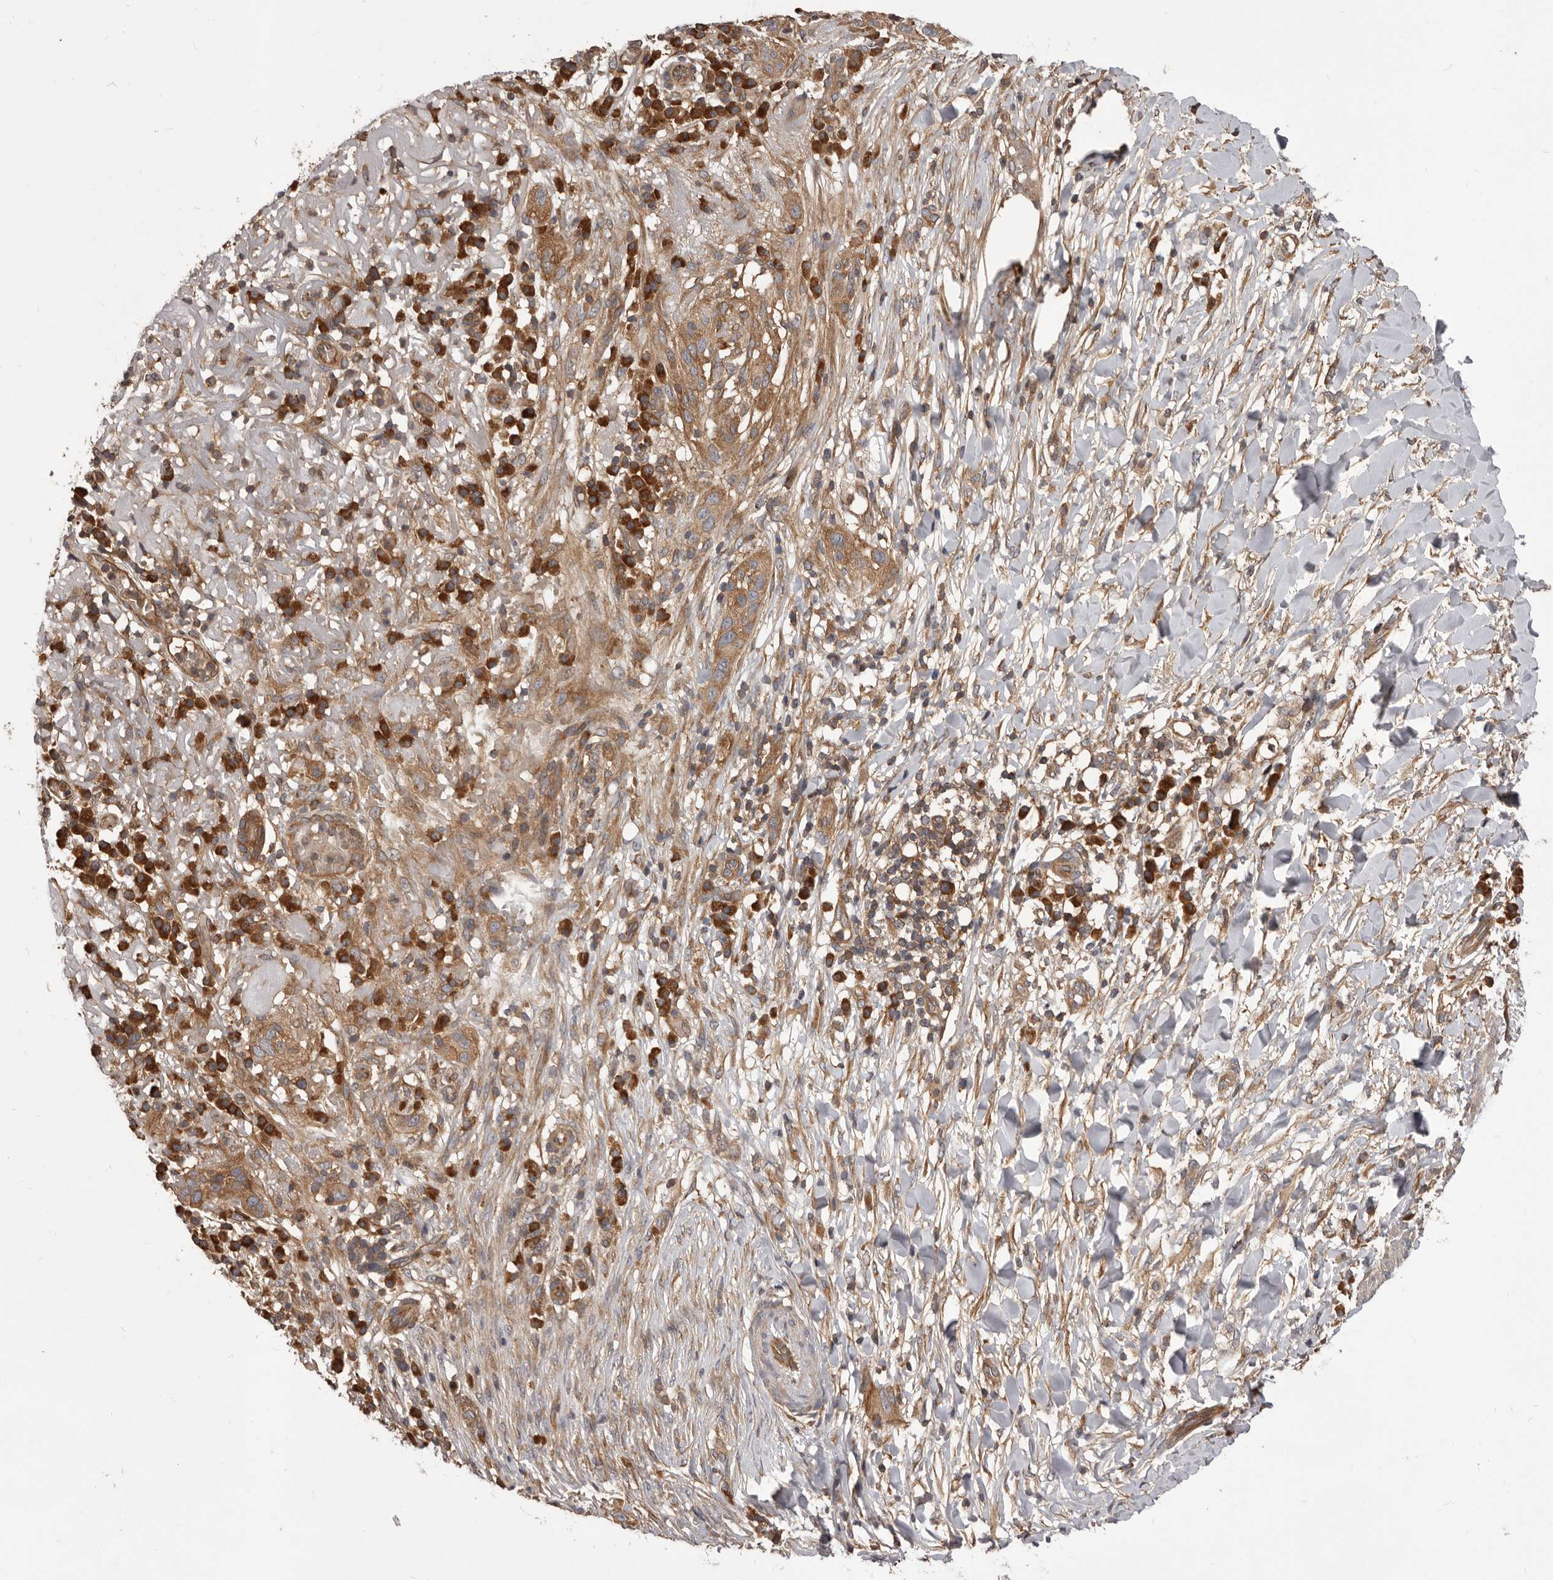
{"staining": {"intensity": "moderate", "quantity": ">75%", "location": "cytoplasmic/membranous"}, "tissue": "skin cancer", "cell_type": "Tumor cells", "image_type": "cancer", "snomed": [{"axis": "morphology", "description": "Normal tissue, NOS"}, {"axis": "morphology", "description": "Squamous cell carcinoma, NOS"}, {"axis": "topography", "description": "Skin"}], "caption": "Immunohistochemistry (IHC) of human skin cancer displays medium levels of moderate cytoplasmic/membranous positivity in approximately >75% of tumor cells.", "gene": "HBS1L", "patient": {"sex": "female", "age": 96}}